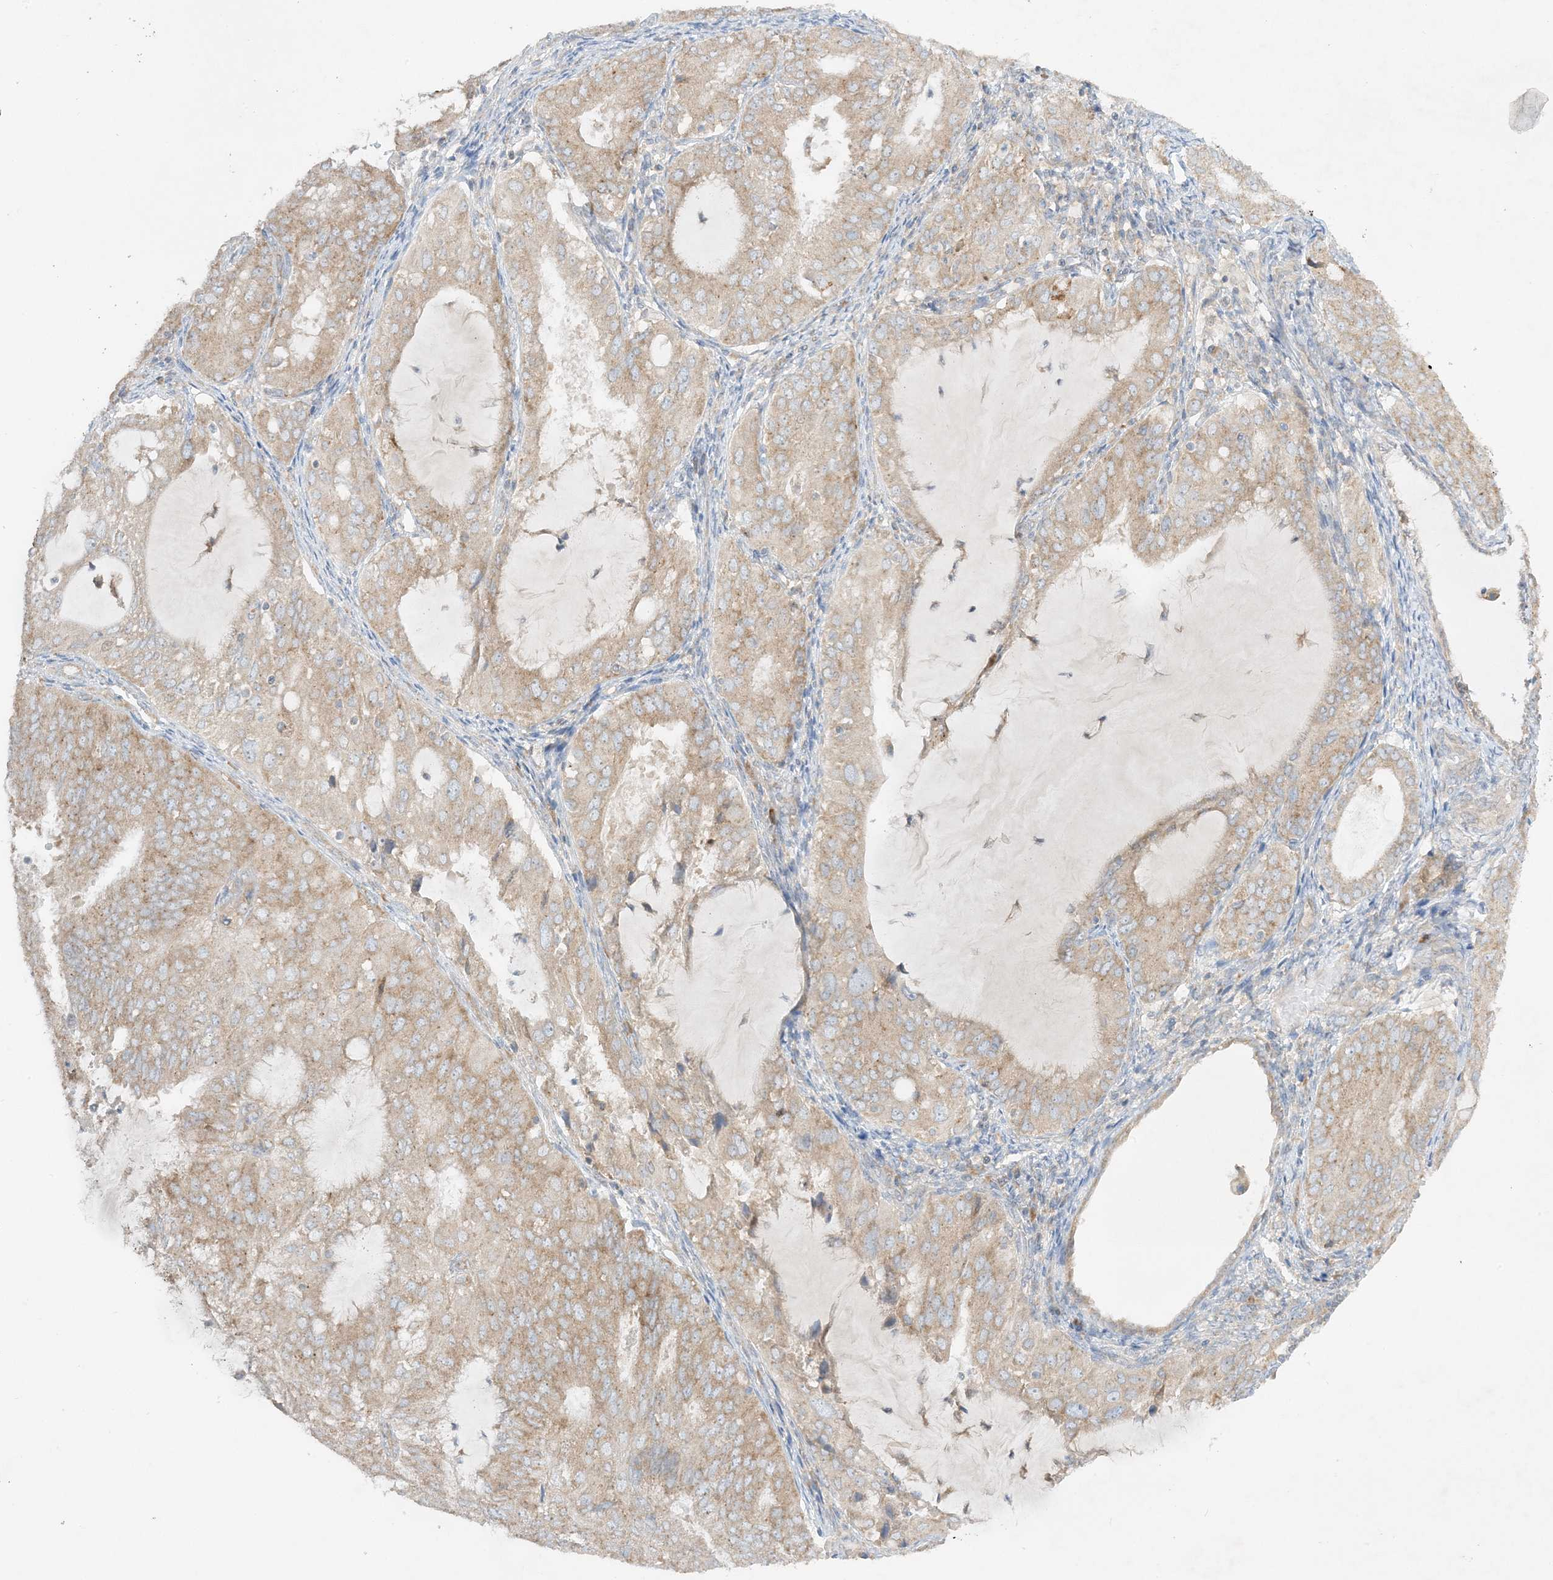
{"staining": {"intensity": "weak", "quantity": ">75%", "location": "cytoplasmic/membranous"}, "tissue": "endometrial cancer", "cell_type": "Tumor cells", "image_type": "cancer", "snomed": [{"axis": "morphology", "description": "Adenocarcinoma, NOS"}, {"axis": "topography", "description": "Endometrium"}], "caption": "This histopathology image displays immunohistochemistry (IHC) staining of endometrial adenocarcinoma, with low weak cytoplasmic/membranous expression in about >75% of tumor cells.", "gene": "RPP40", "patient": {"sex": "female", "age": 81}}